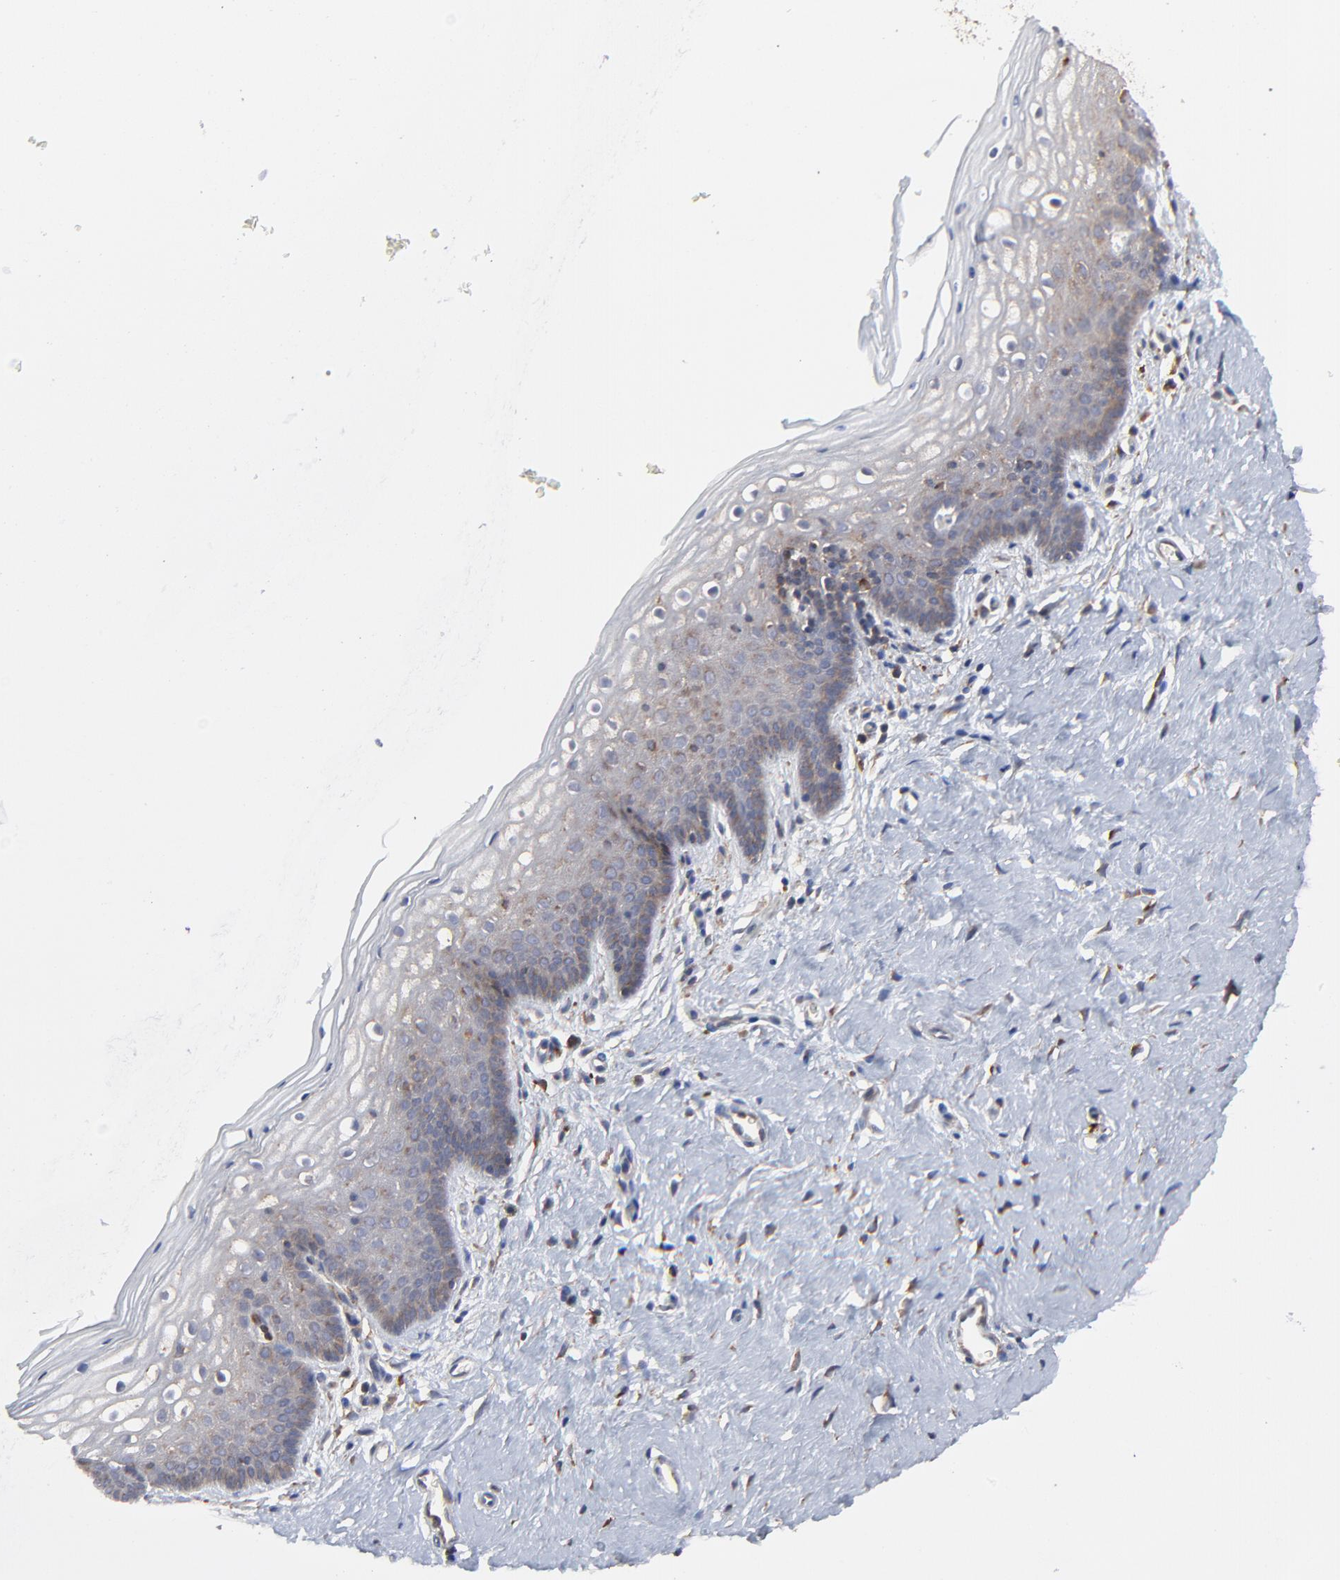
{"staining": {"intensity": "weak", "quantity": "<25%", "location": "cytoplasmic/membranous"}, "tissue": "vagina", "cell_type": "Squamous epithelial cells", "image_type": "normal", "snomed": [{"axis": "morphology", "description": "Normal tissue, NOS"}, {"axis": "topography", "description": "Vagina"}], "caption": "Squamous epithelial cells show no significant protein expression in benign vagina.", "gene": "RAB9A", "patient": {"sex": "female", "age": 46}}